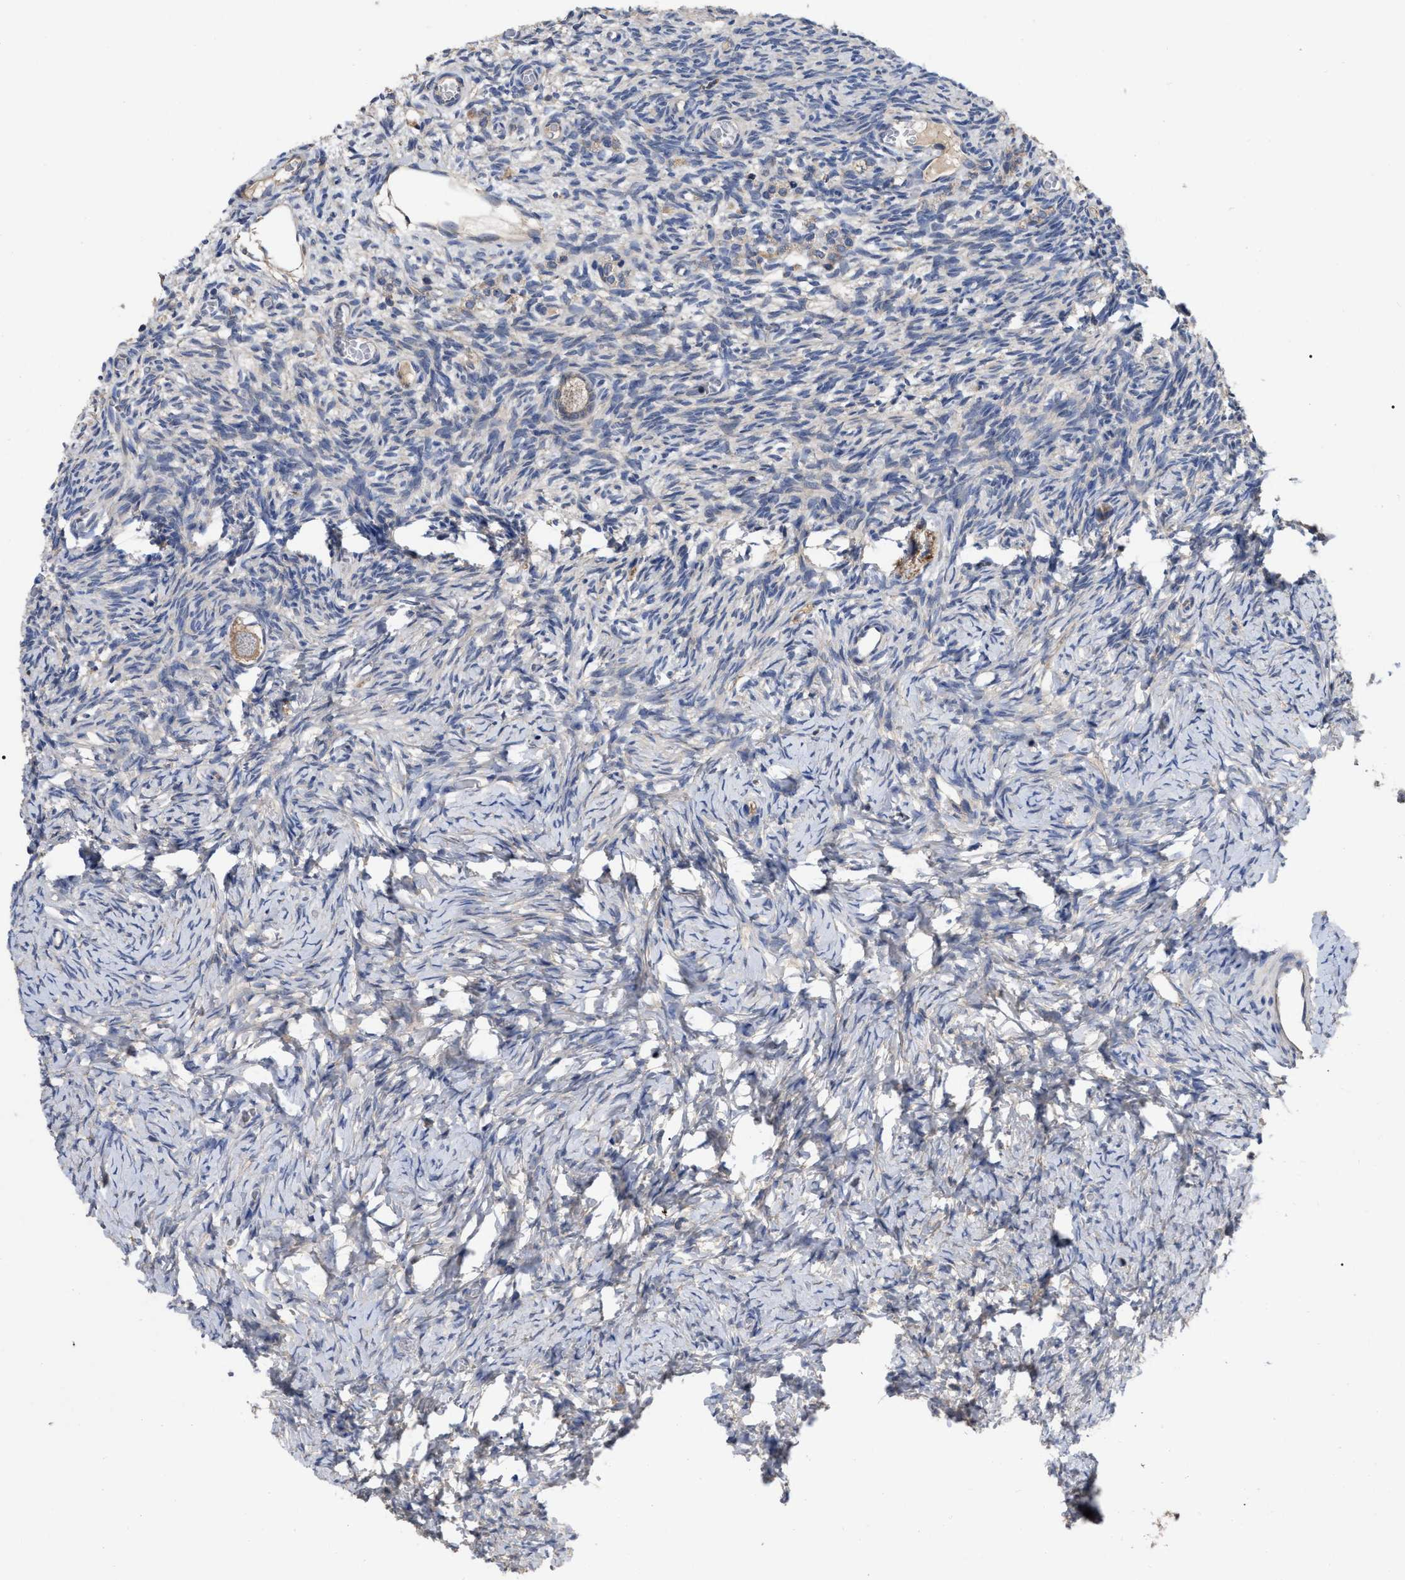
{"staining": {"intensity": "moderate", "quantity": ">75%", "location": "cytoplasmic/membranous"}, "tissue": "ovary", "cell_type": "Follicle cells", "image_type": "normal", "snomed": [{"axis": "morphology", "description": "Normal tissue, NOS"}, {"axis": "topography", "description": "Ovary"}], "caption": "Human ovary stained with a protein marker shows moderate staining in follicle cells.", "gene": "RAP1GDS1", "patient": {"sex": "female", "age": 27}}